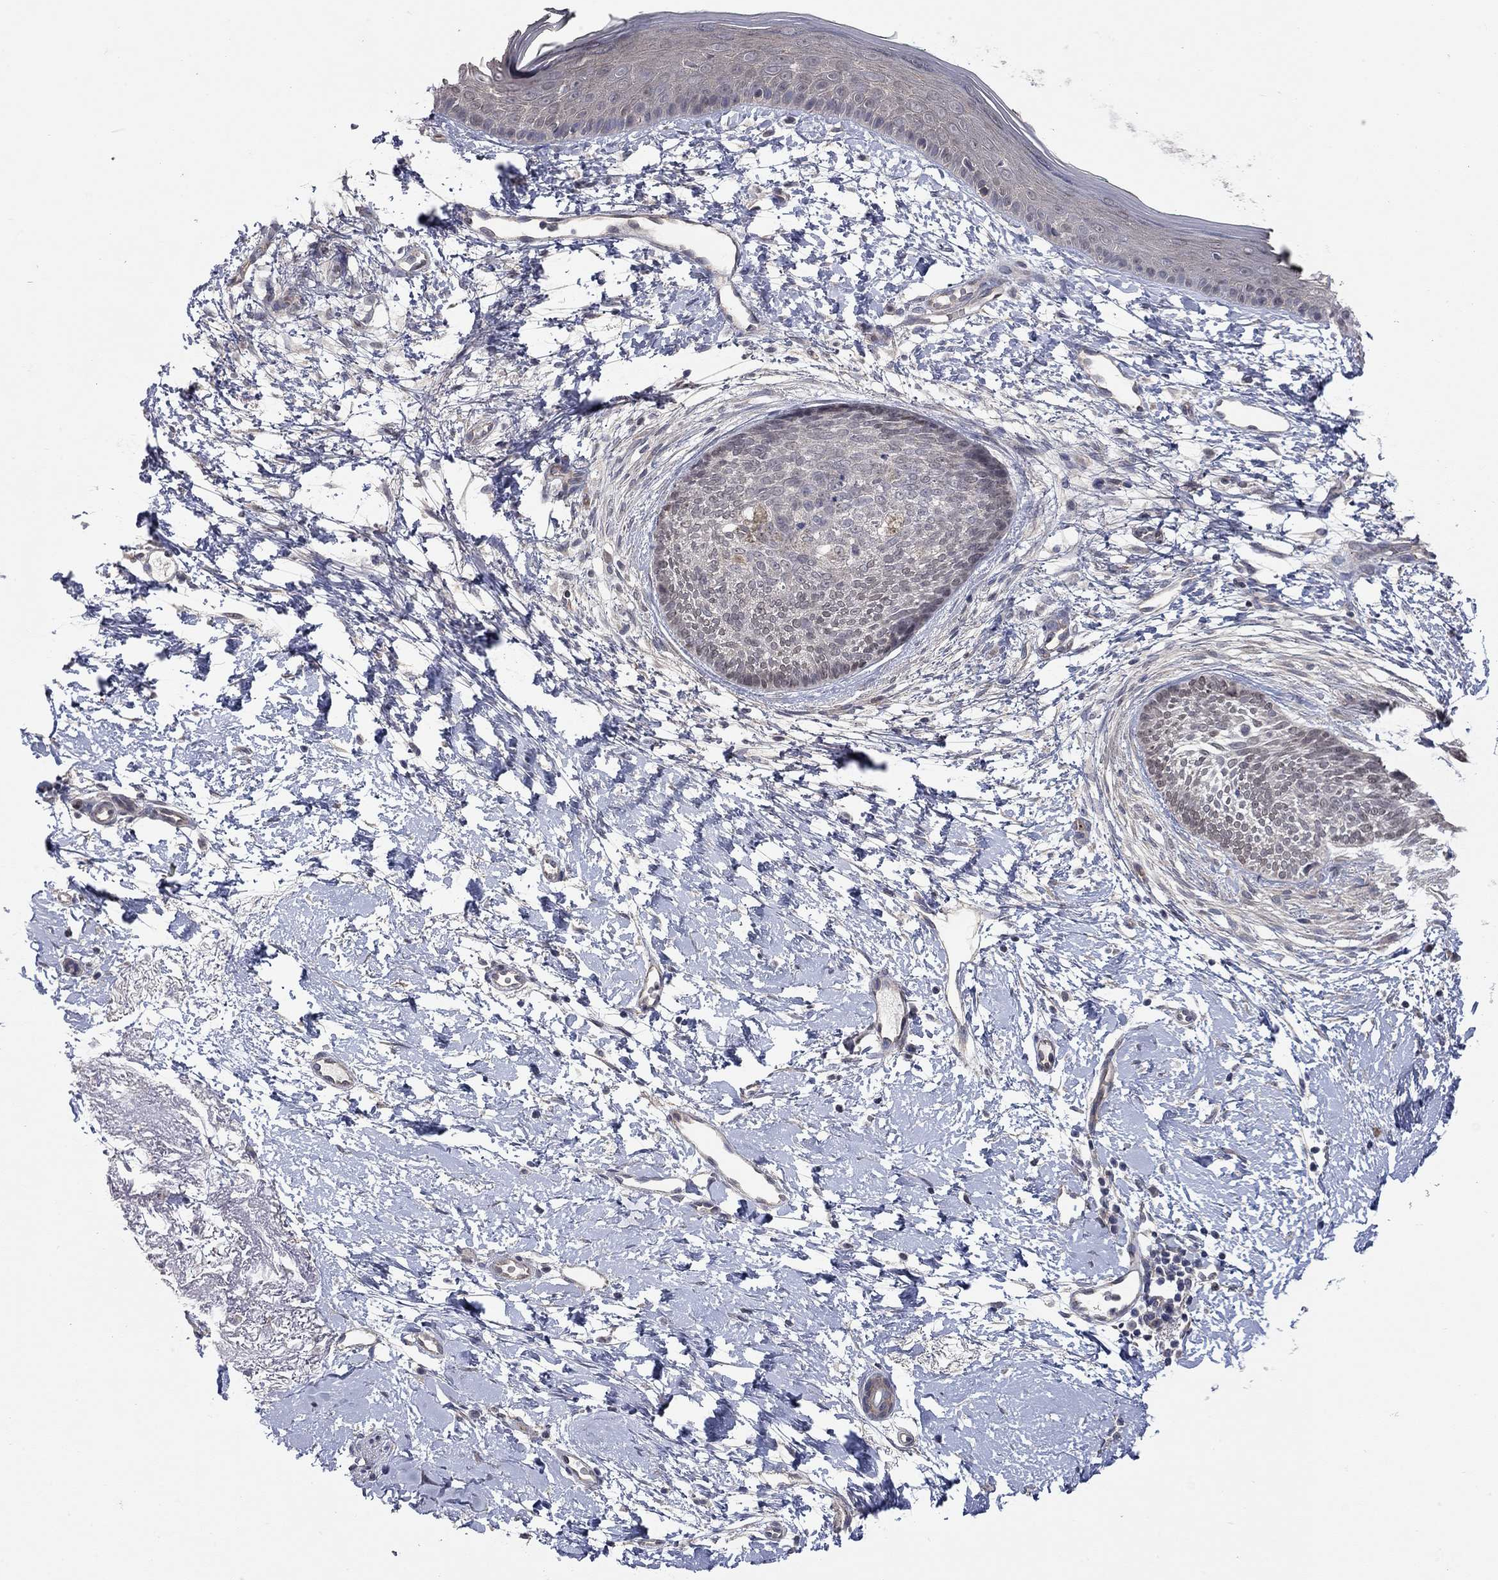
{"staining": {"intensity": "negative", "quantity": "none", "location": "none"}, "tissue": "skin cancer", "cell_type": "Tumor cells", "image_type": "cancer", "snomed": [{"axis": "morphology", "description": "Normal tissue, NOS"}, {"axis": "morphology", "description": "Basal cell carcinoma"}, {"axis": "topography", "description": "Skin"}], "caption": "Tumor cells show no significant protein positivity in skin cancer (basal cell carcinoma).", "gene": "WASF3", "patient": {"sex": "male", "age": 84}}